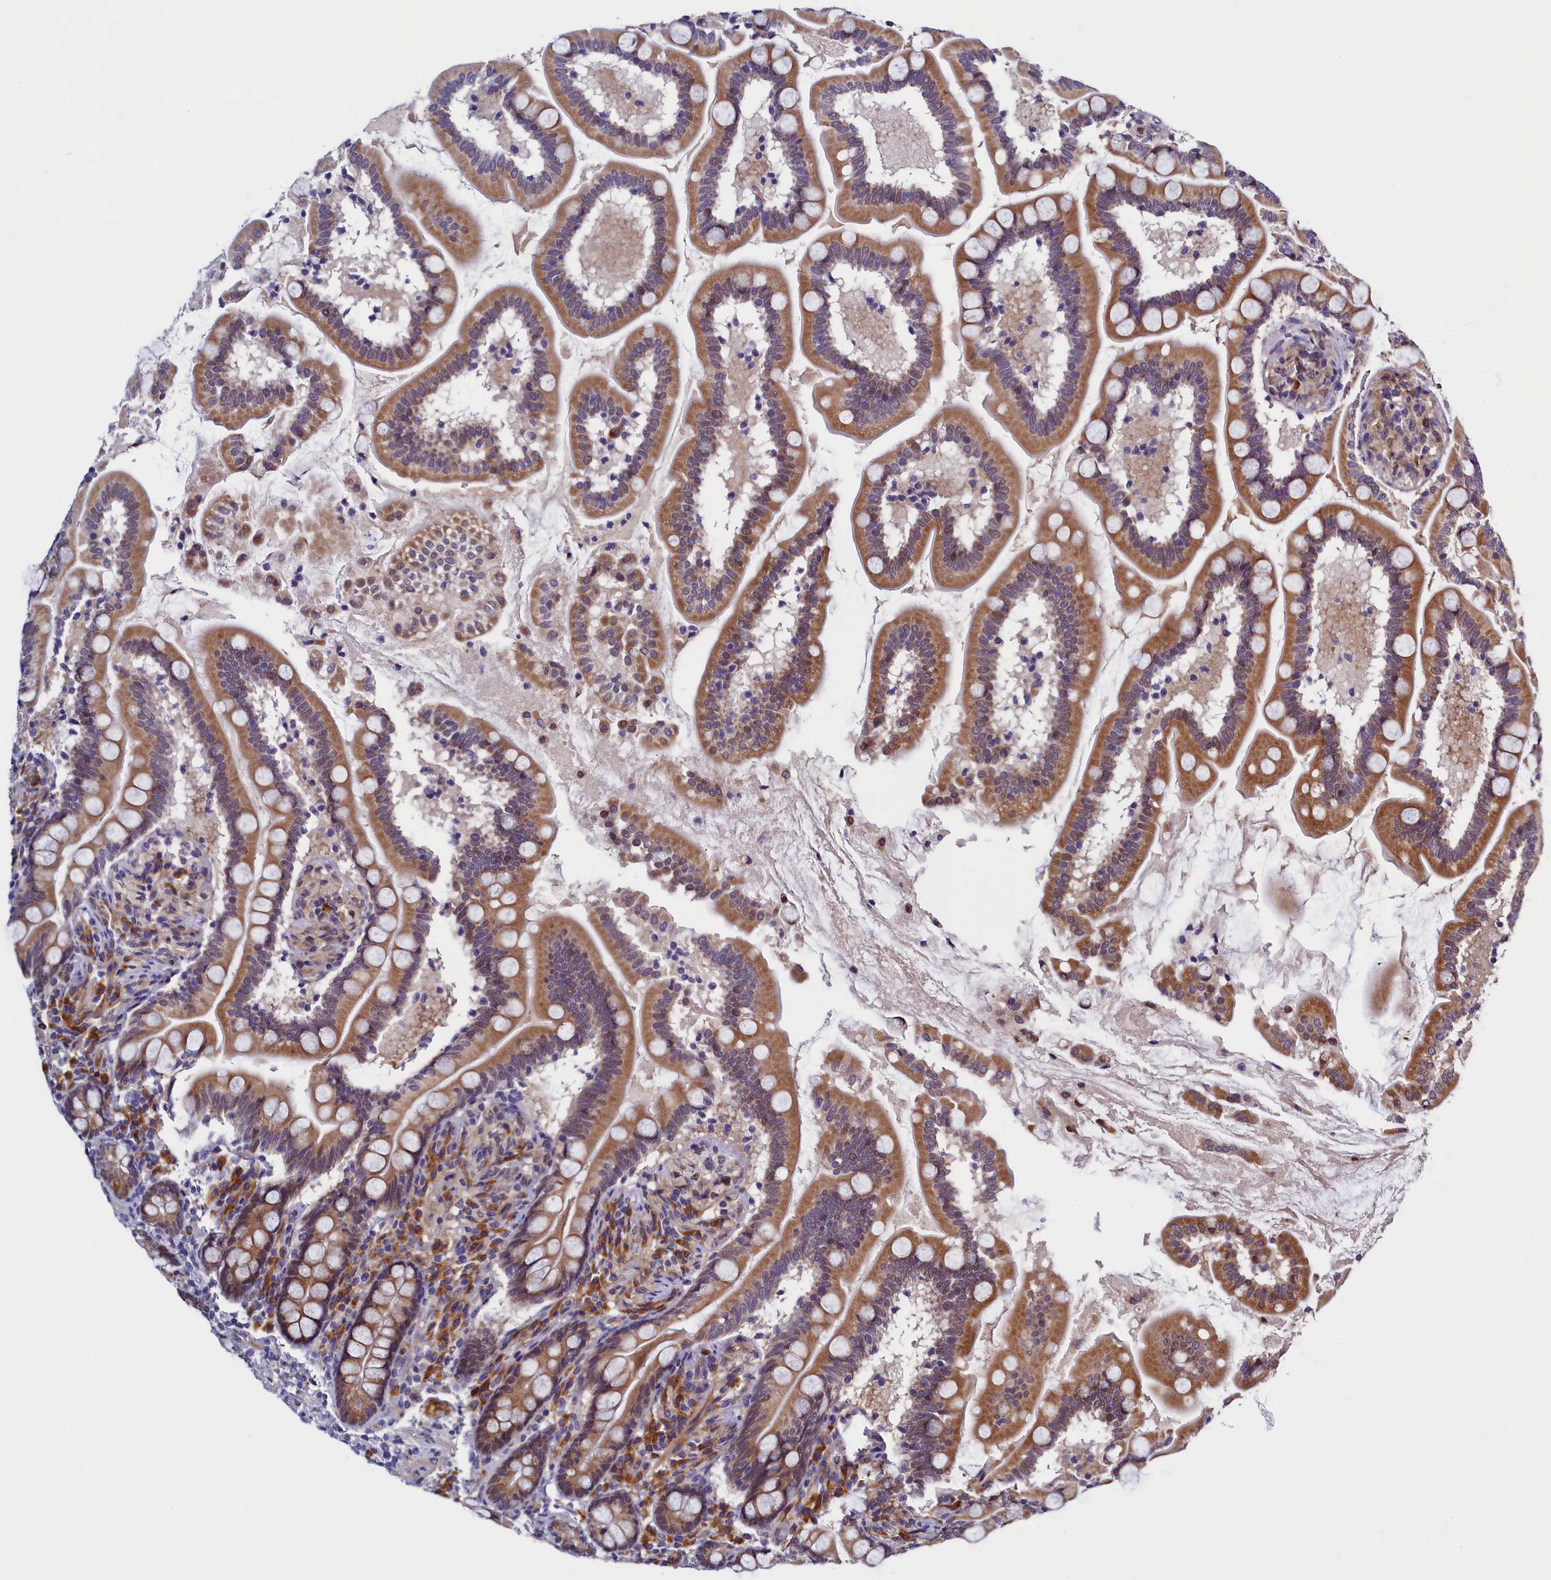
{"staining": {"intensity": "moderate", "quantity": ">75%", "location": "cytoplasmic/membranous"}, "tissue": "small intestine", "cell_type": "Glandular cells", "image_type": "normal", "snomed": [{"axis": "morphology", "description": "Normal tissue, NOS"}, {"axis": "topography", "description": "Small intestine"}], "caption": "Immunohistochemistry (IHC) photomicrograph of unremarkable small intestine: small intestine stained using IHC shows medium levels of moderate protein expression localized specifically in the cytoplasmic/membranous of glandular cells, appearing as a cytoplasmic/membranous brown color.", "gene": "SLC16A14", "patient": {"sex": "female", "age": 64}}